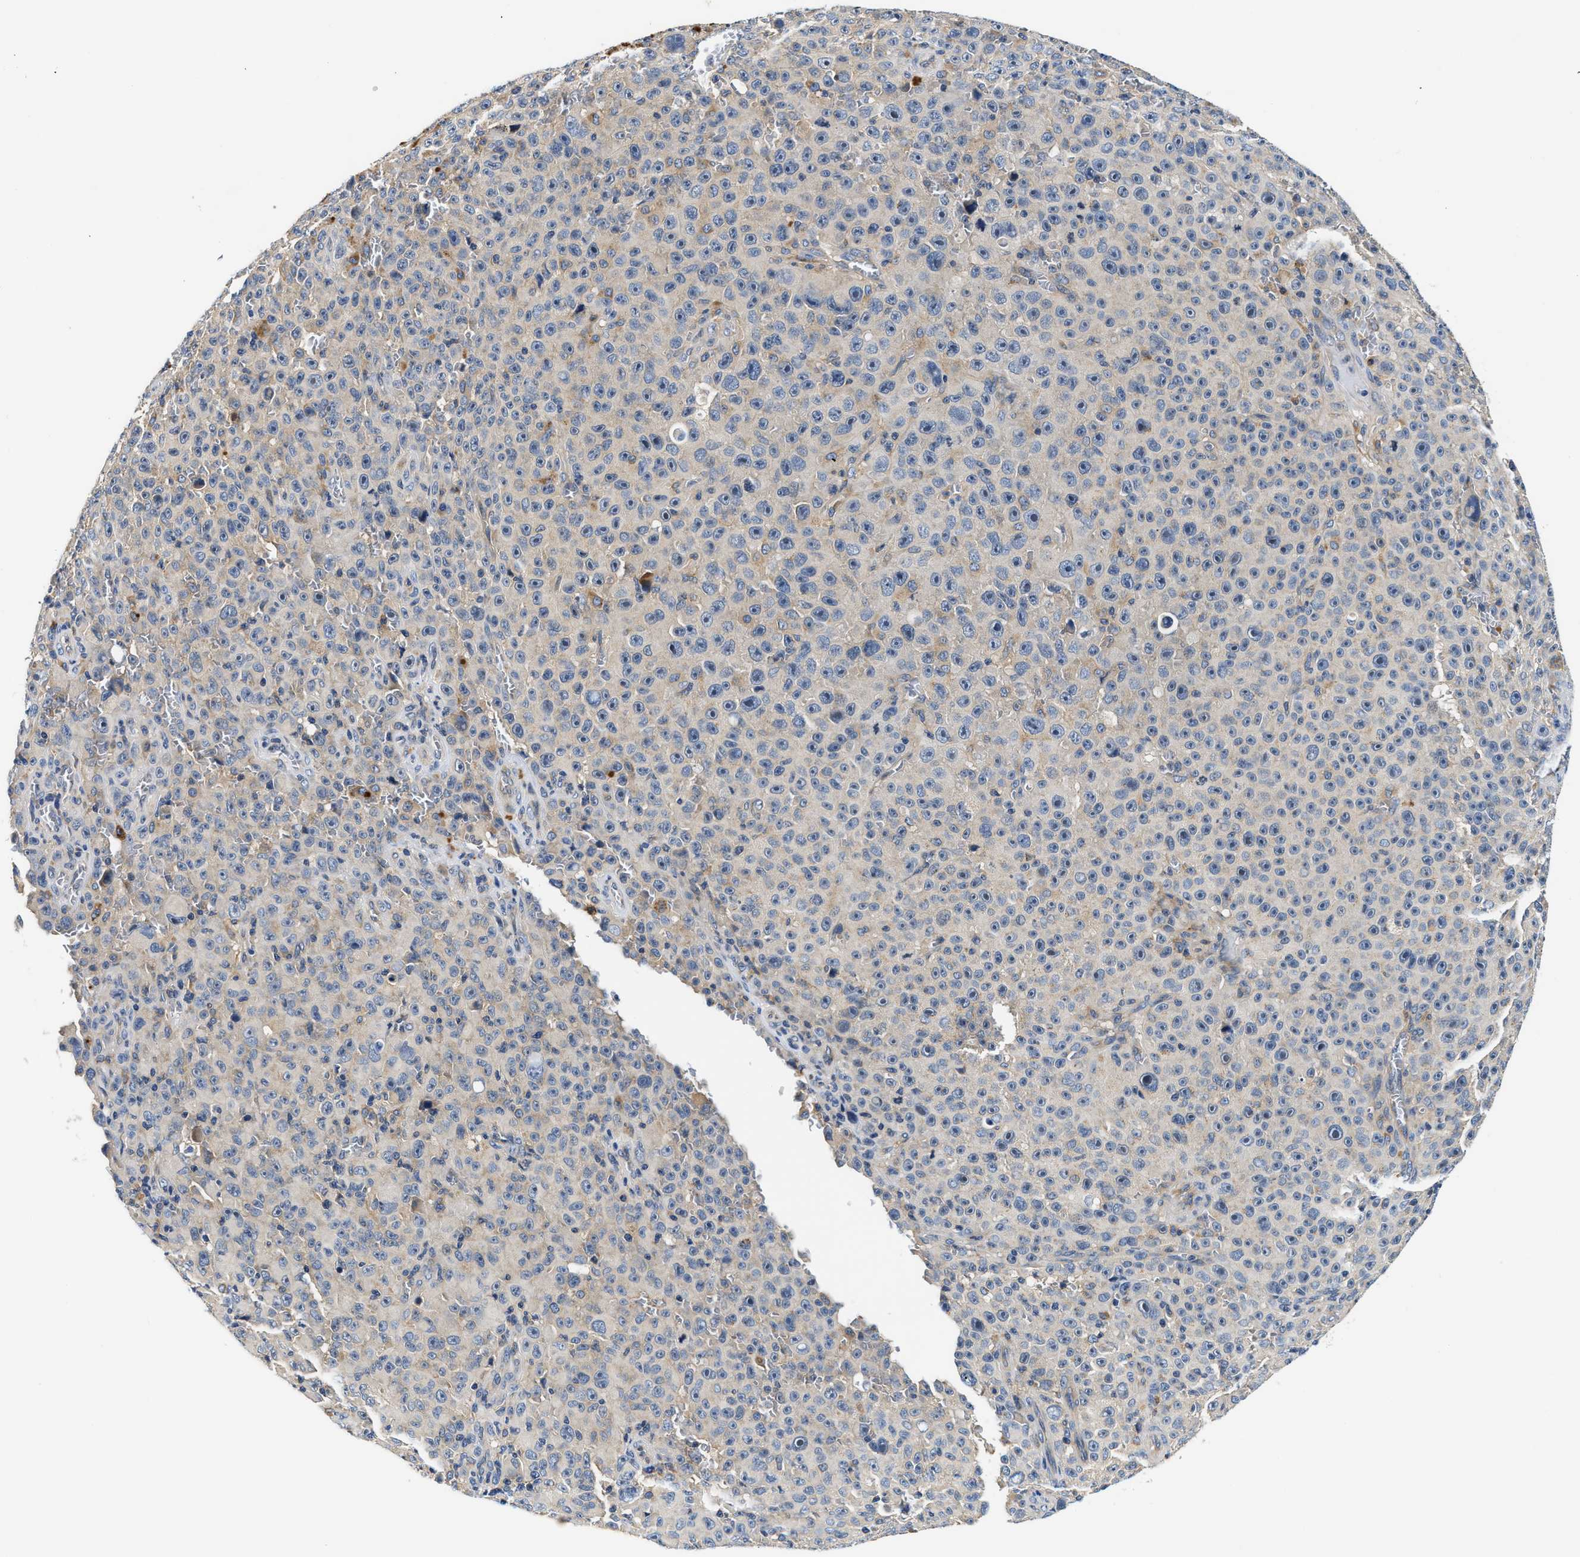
{"staining": {"intensity": "negative", "quantity": "none", "location": "none"}, "tissue": "melanoma", "cell_type": "Tumor cells", "image_type": "cancer", "snomed": [{"axis": "morphology", "description": "Malignant melanoma, NOS"}, {"axis": "topography", "description": "Skin"}], "caption": "High magnification brightfield microscopy of melanoma stained with DAB (brown) and counterstained with hematoxylin (blue): tumor cells show no significant expression.", "gene": "FAM185A", "patient": {"sex": "female", "age": 82}}